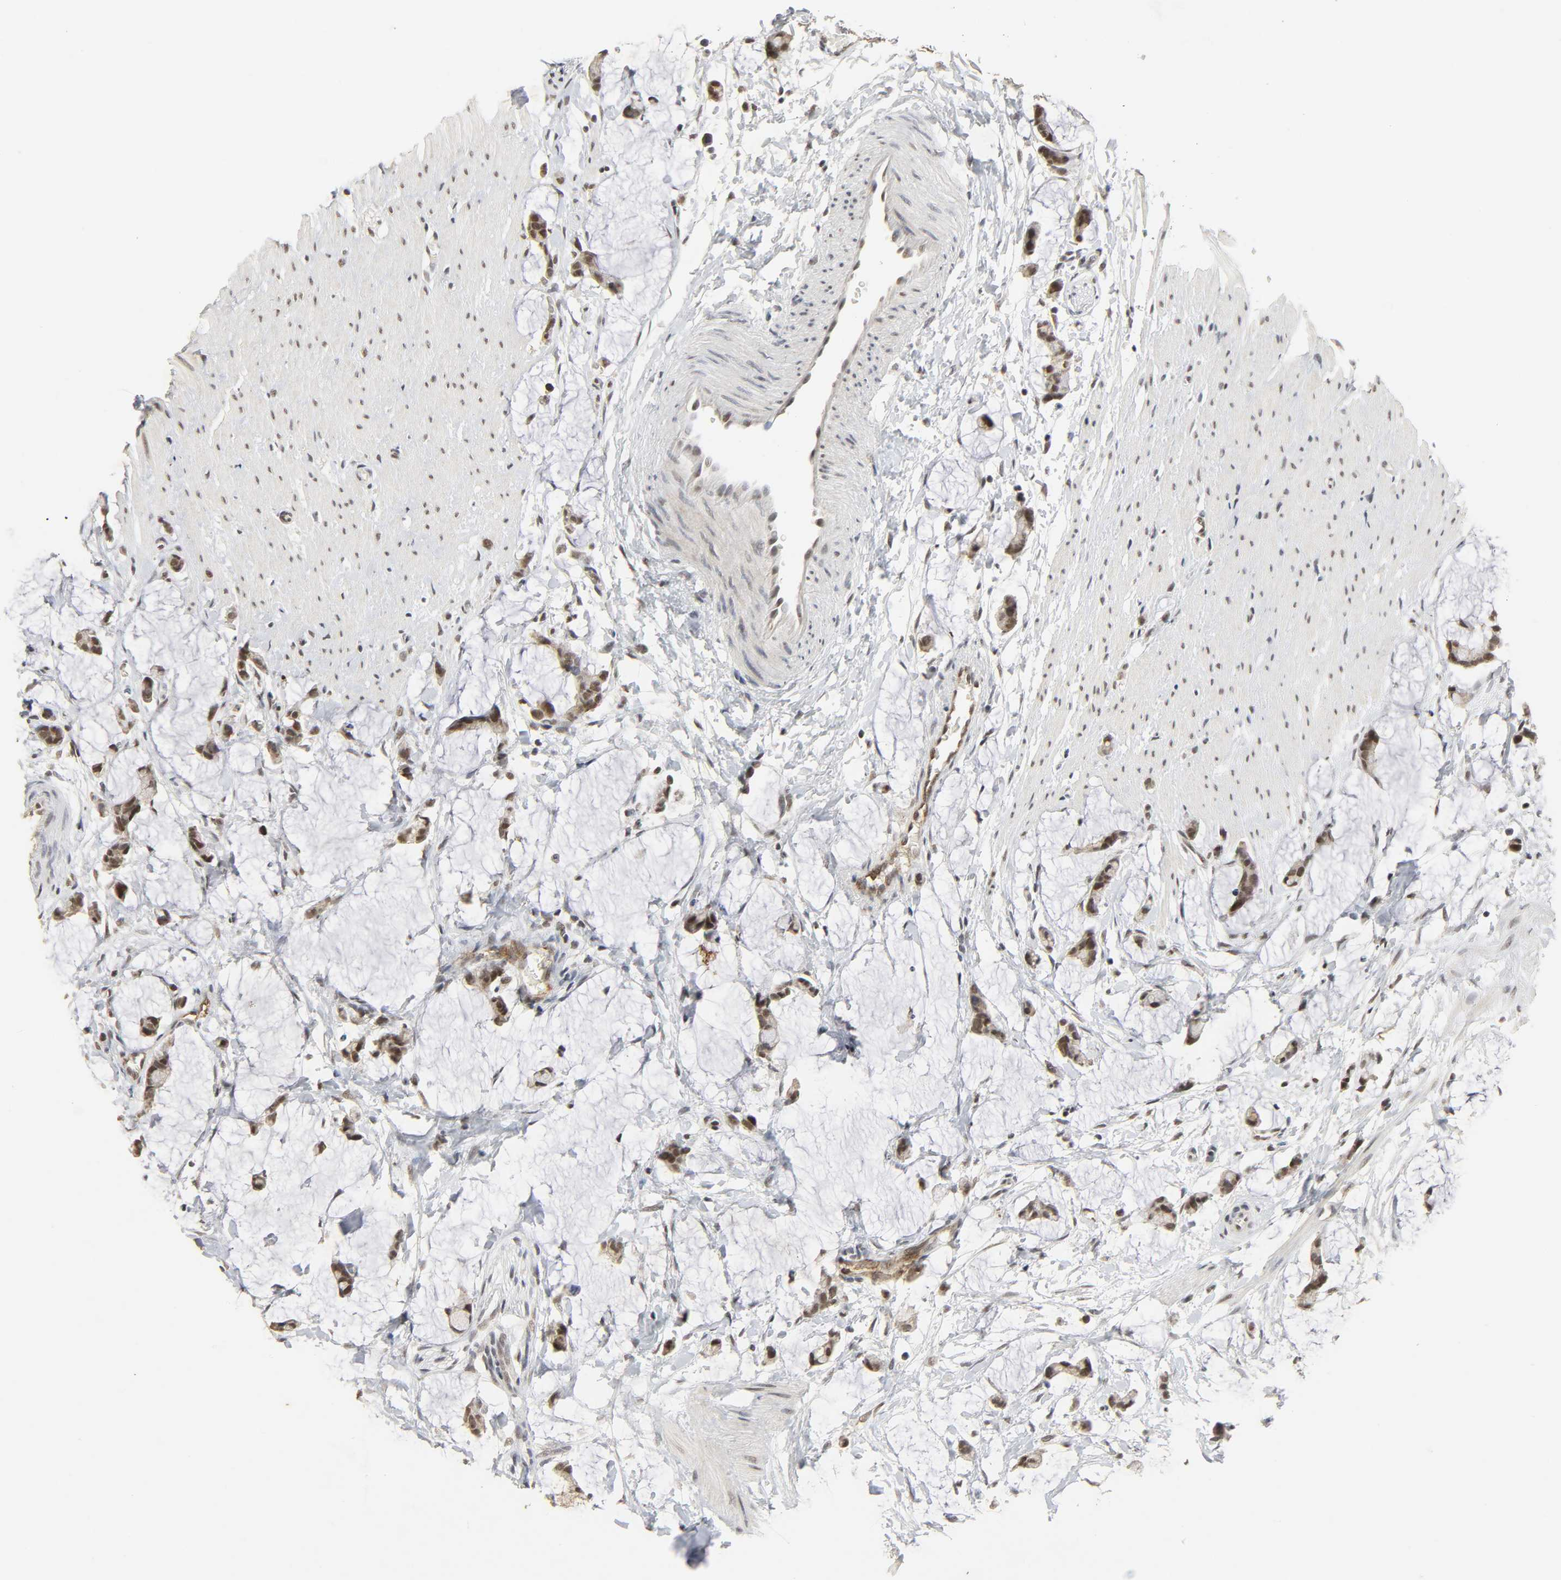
{"staining": {"intensity": "strong", "quantity": ">75%", "location": "nuclear"}, "tissue": "colorectal cancer", "cell_type": "Tumor cells", "image_type": "cancer", "snomed": [{"axis": "morphology", "description": "Adenocarcinoma, NOS"}, {"axis": "topography", "description": "Colon"}], "caption": "Colorectal adenocarcinoma tissue reveals strong nuclear expression in about >75% of tumor cells, visualized by immunohistochemistry. The protein is stained brown, and the nuclei are stained in blue (DAB IHC with brightfield microscopy, high magnification).", "gene": "NCOA6", "patient": {"sex": "male", "age": 14}}